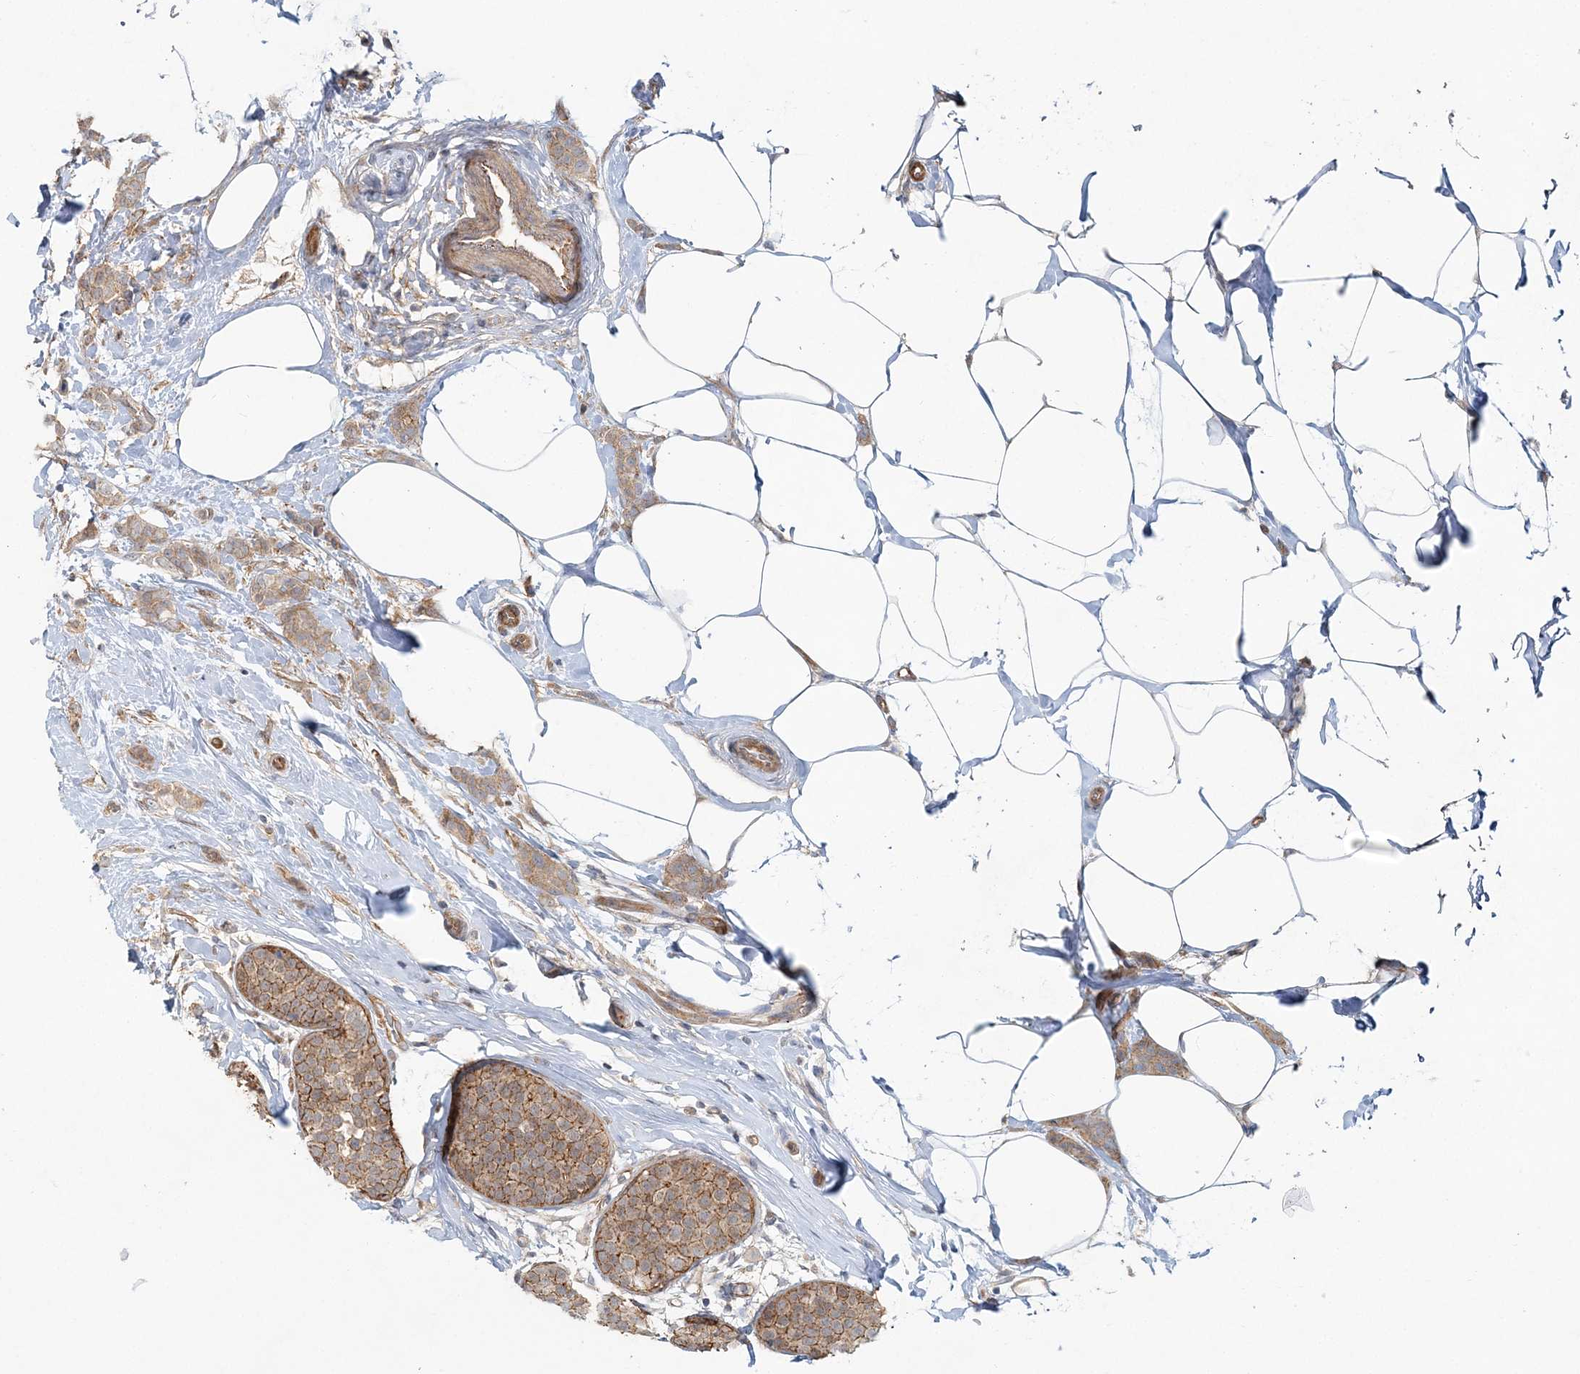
{"staining": {"intensity": "moderate", "quantity": ">75%", "location": "cytoplasmic/membranous"}, "tissue": "breast cancer", "cell_type": "Tumor cells", "image_type": "cancer", "snomed": [{"axis": "morphology", "description": "Lobular carcinoma, in situ"}, {"axis": "morphology", "description": "Lobular carcinoma"}, {"axis": "topography", "description": "Breast"}], "caption": "There is medium levels of moderate cytoplasmic/membranous expression in tumor cells of breast cancer (lobular carcinoma), as demonstrated by immunohistochemical staining (brown color).", "gene": "MAT2B", "patient": {"sex": "female", "age": 41}}